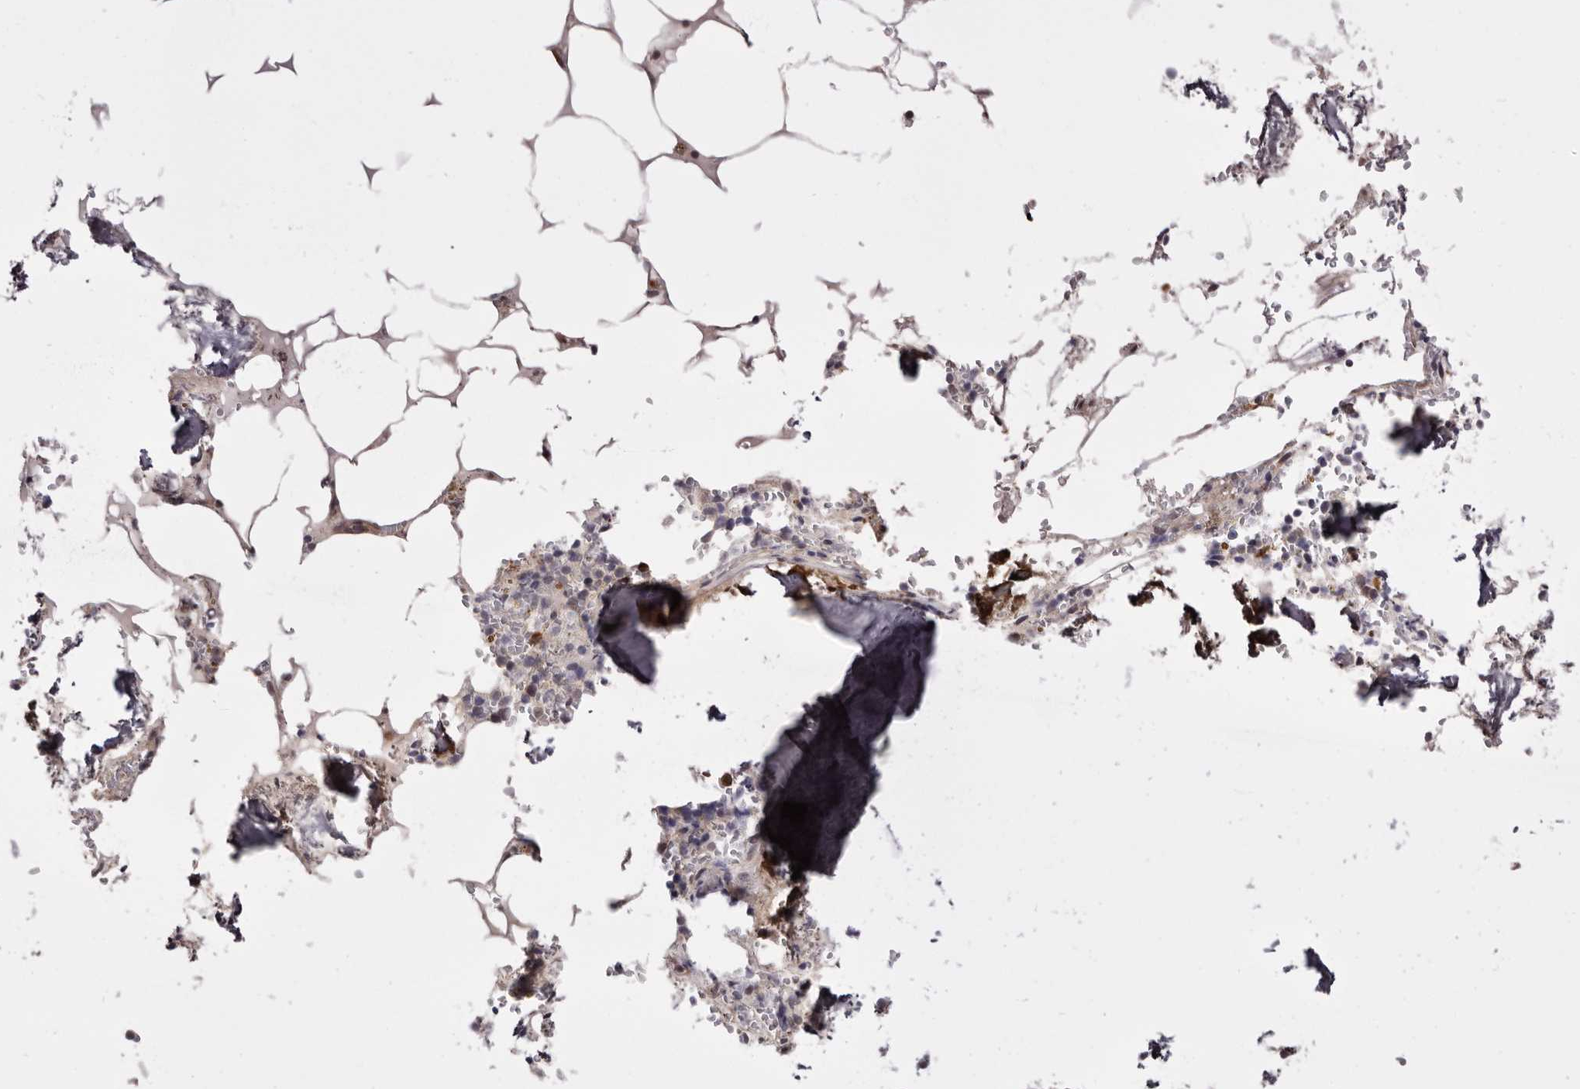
{"staining": {"intensity": "moderate", "quantity": "<25%", "location": "cytoplasmic/membranous"}, "tissue": "bone marrow", "cell_type": "Hematopoietic cells", "image_type": "normal", "snomed": [{"axis": "morphology", "description": "Normal tissue, NOS"}, {"axis": "topography", "description": "Bone marrow"}], "caption": "A brown stain highlights moderate cytoplasmic/membranous staining of a protein in hematopoietic cells of unremarkable bone marrow.", "gene": "TNNI1", "patient": {"sex": "male", "age": 70}}